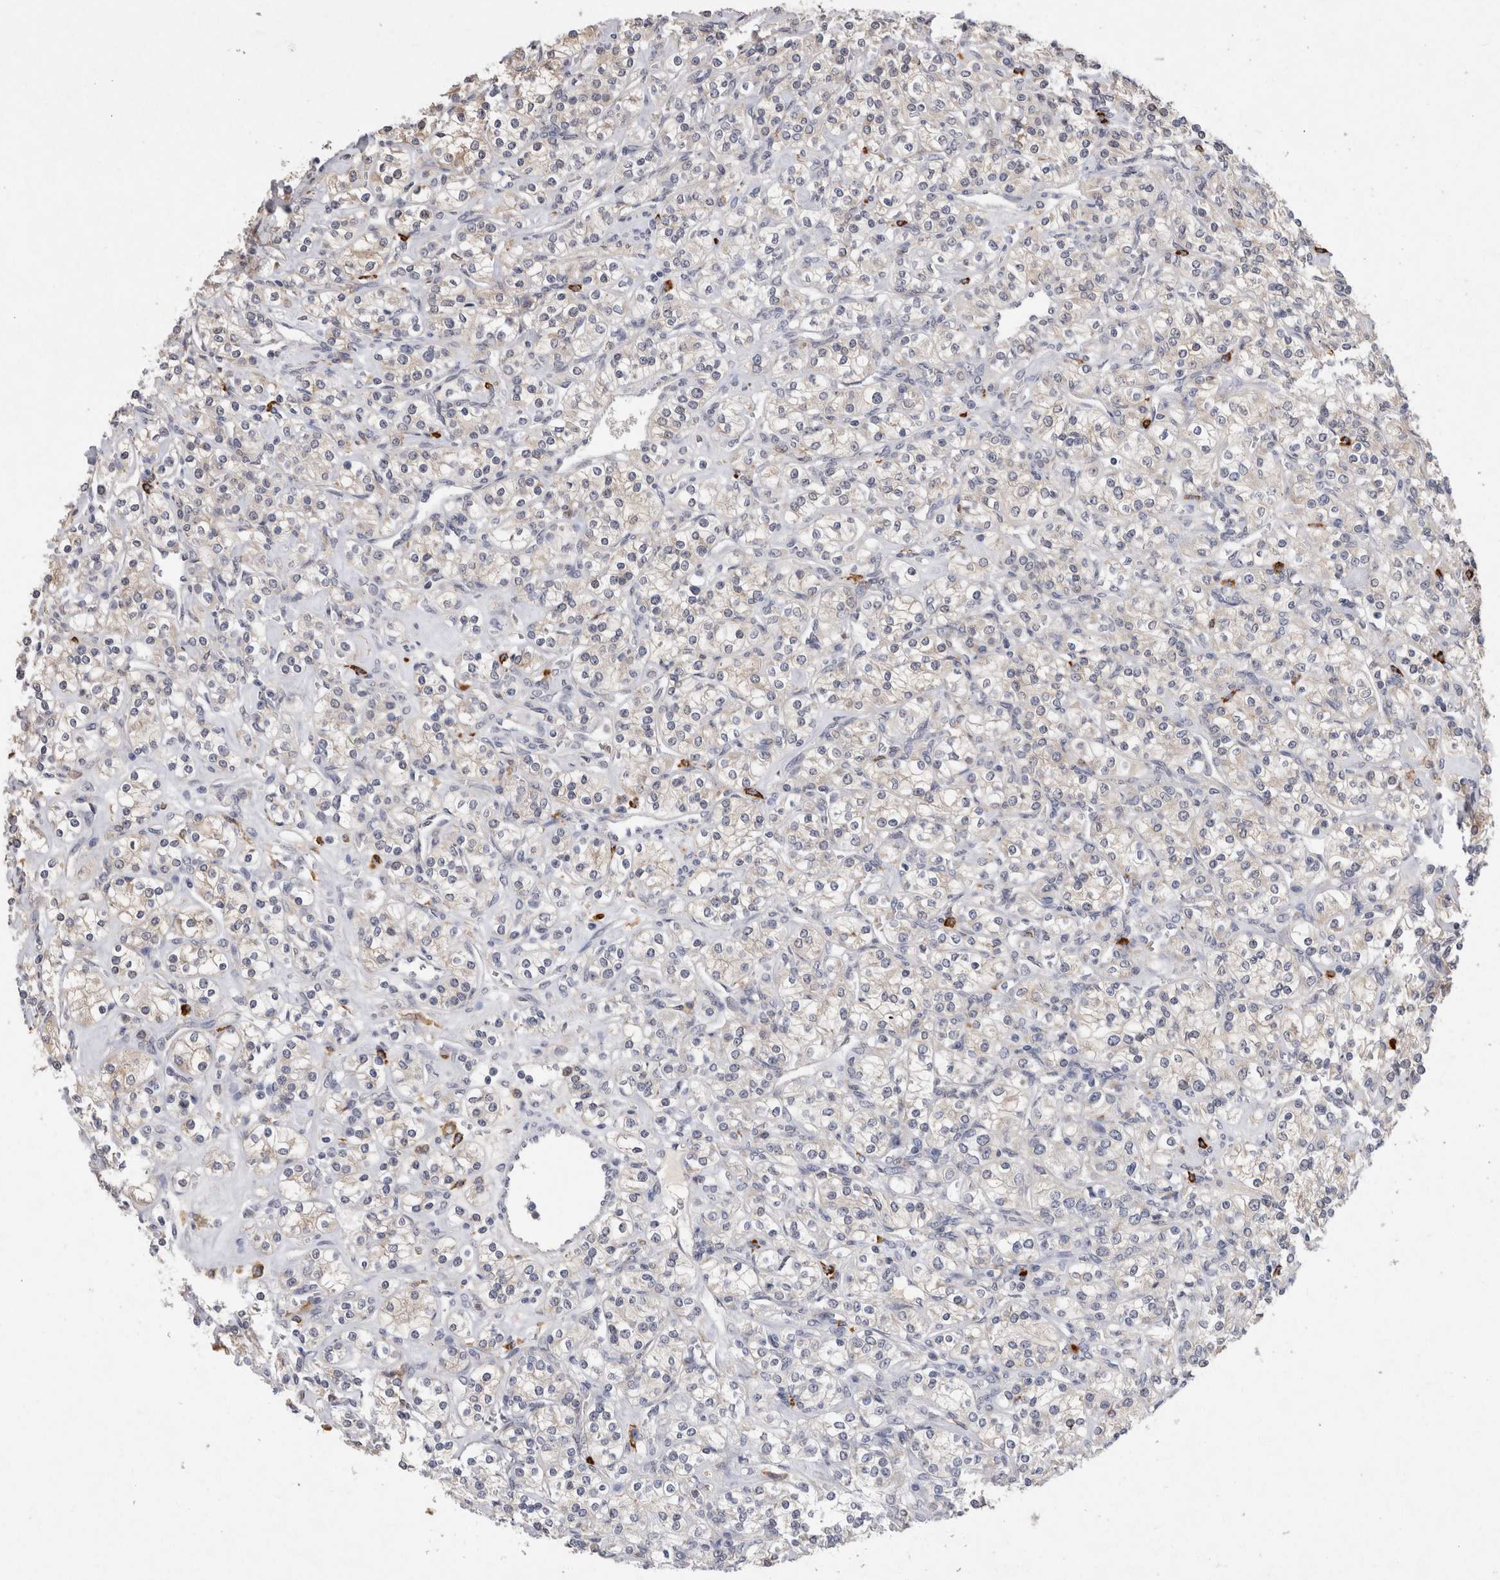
{"staining": {"intensity": "negative", "quantity": "none", "location": "none"}, "tissue": "renal cancer", "cell_type": "Tumor cells", "image_type": "cancer", "snomed": [{"axis": "morphology", "description": "Adenocarcinoma, NOS"}, {"axis": "topography", "description": "Kidney"}], "caption": "This is an immunohistochemistry histopathology image of renal cancer (adenocarcinoma). There is no positivity in tumor cells.", "gene": "VSIG4", "patient": {"sex": "male", "age": 77}}